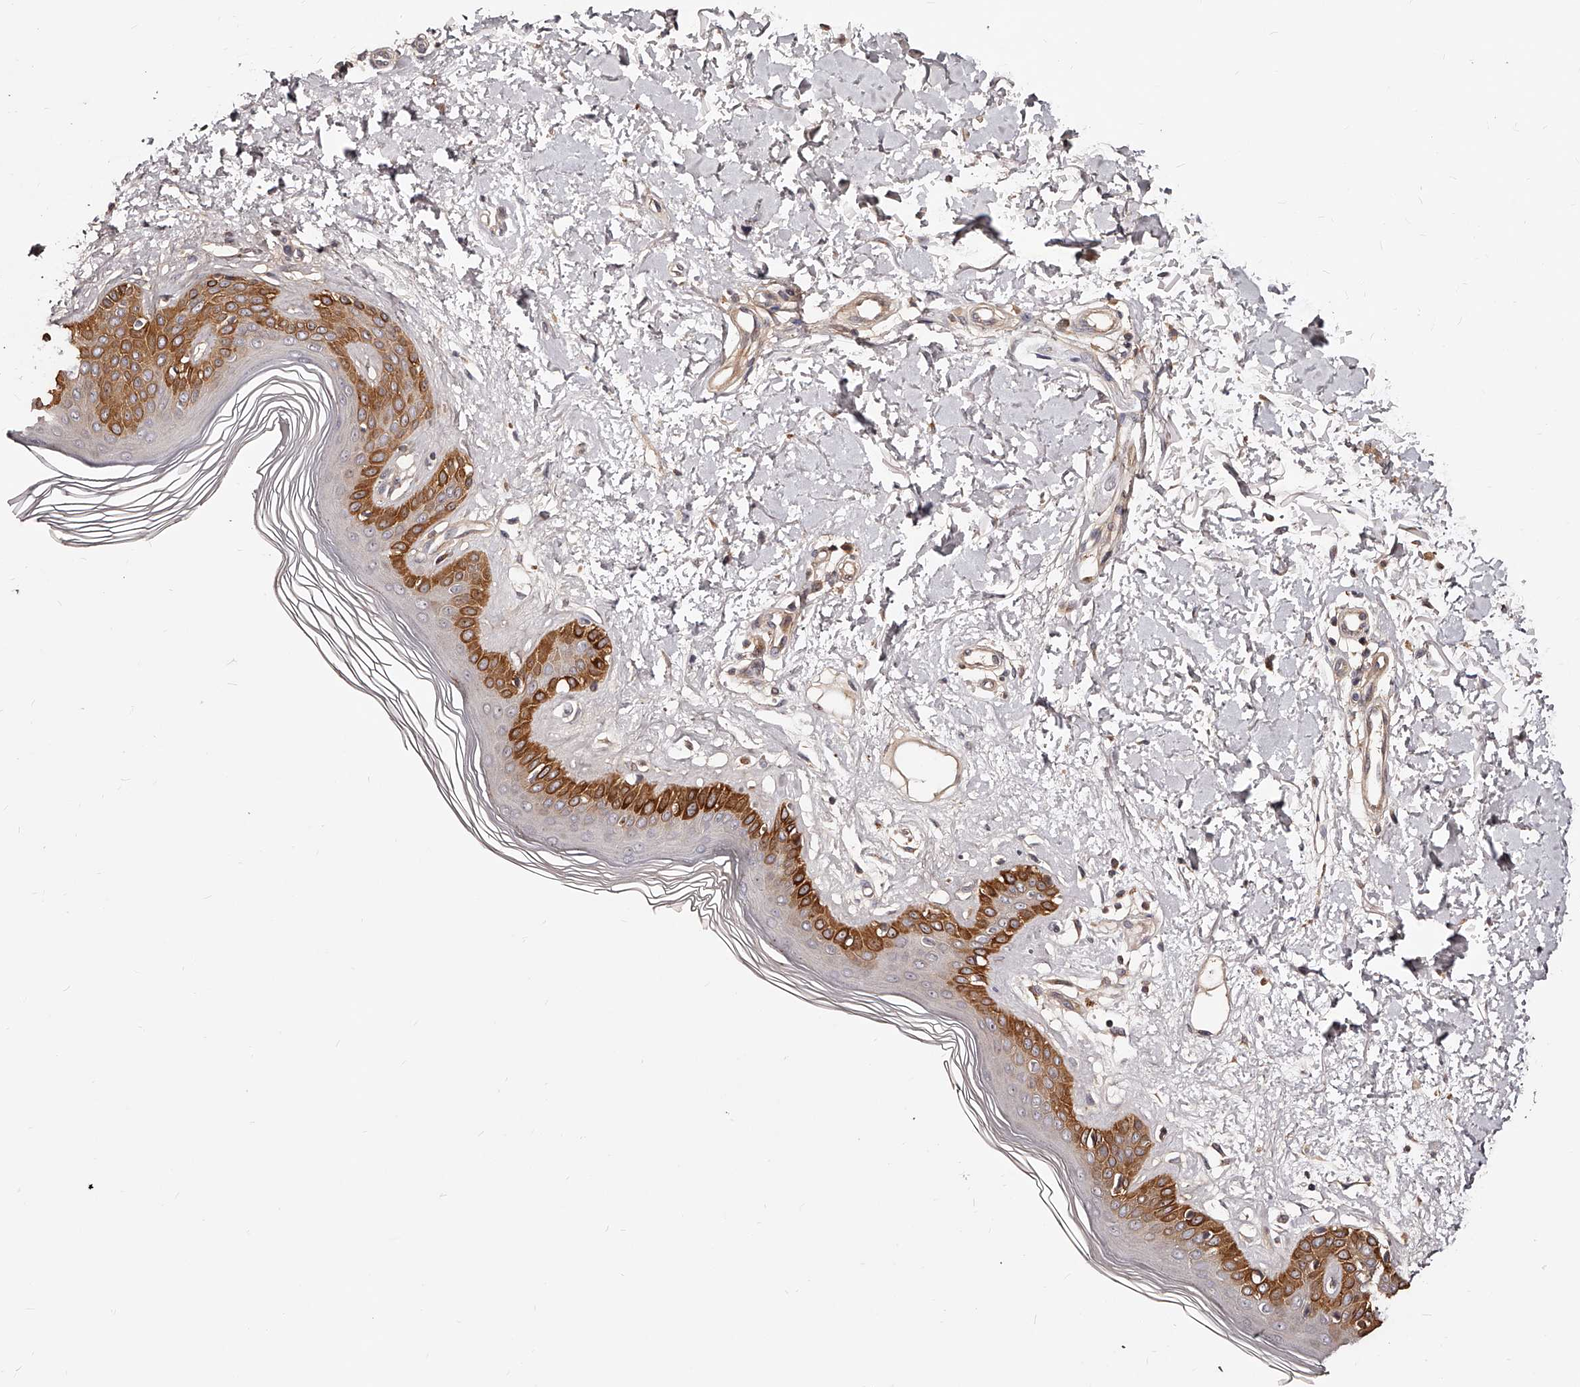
{"staining": {"intensity": "negative", "quantity": "none", "location": "none"}, "tissue": "skin", "cell_type": "Fibroblasts", "image_type": "normal", "snomed": [{"axis": "morphology", "description": "Normal tissue, NOS"}, {"axis": "topography", "description": "Skin"}], "caption": "Image shows no significant protein positivity in fibroblasts of benign skin.", "gene": "ZNF502", "patient": {"sex": "female", "age": 64}}